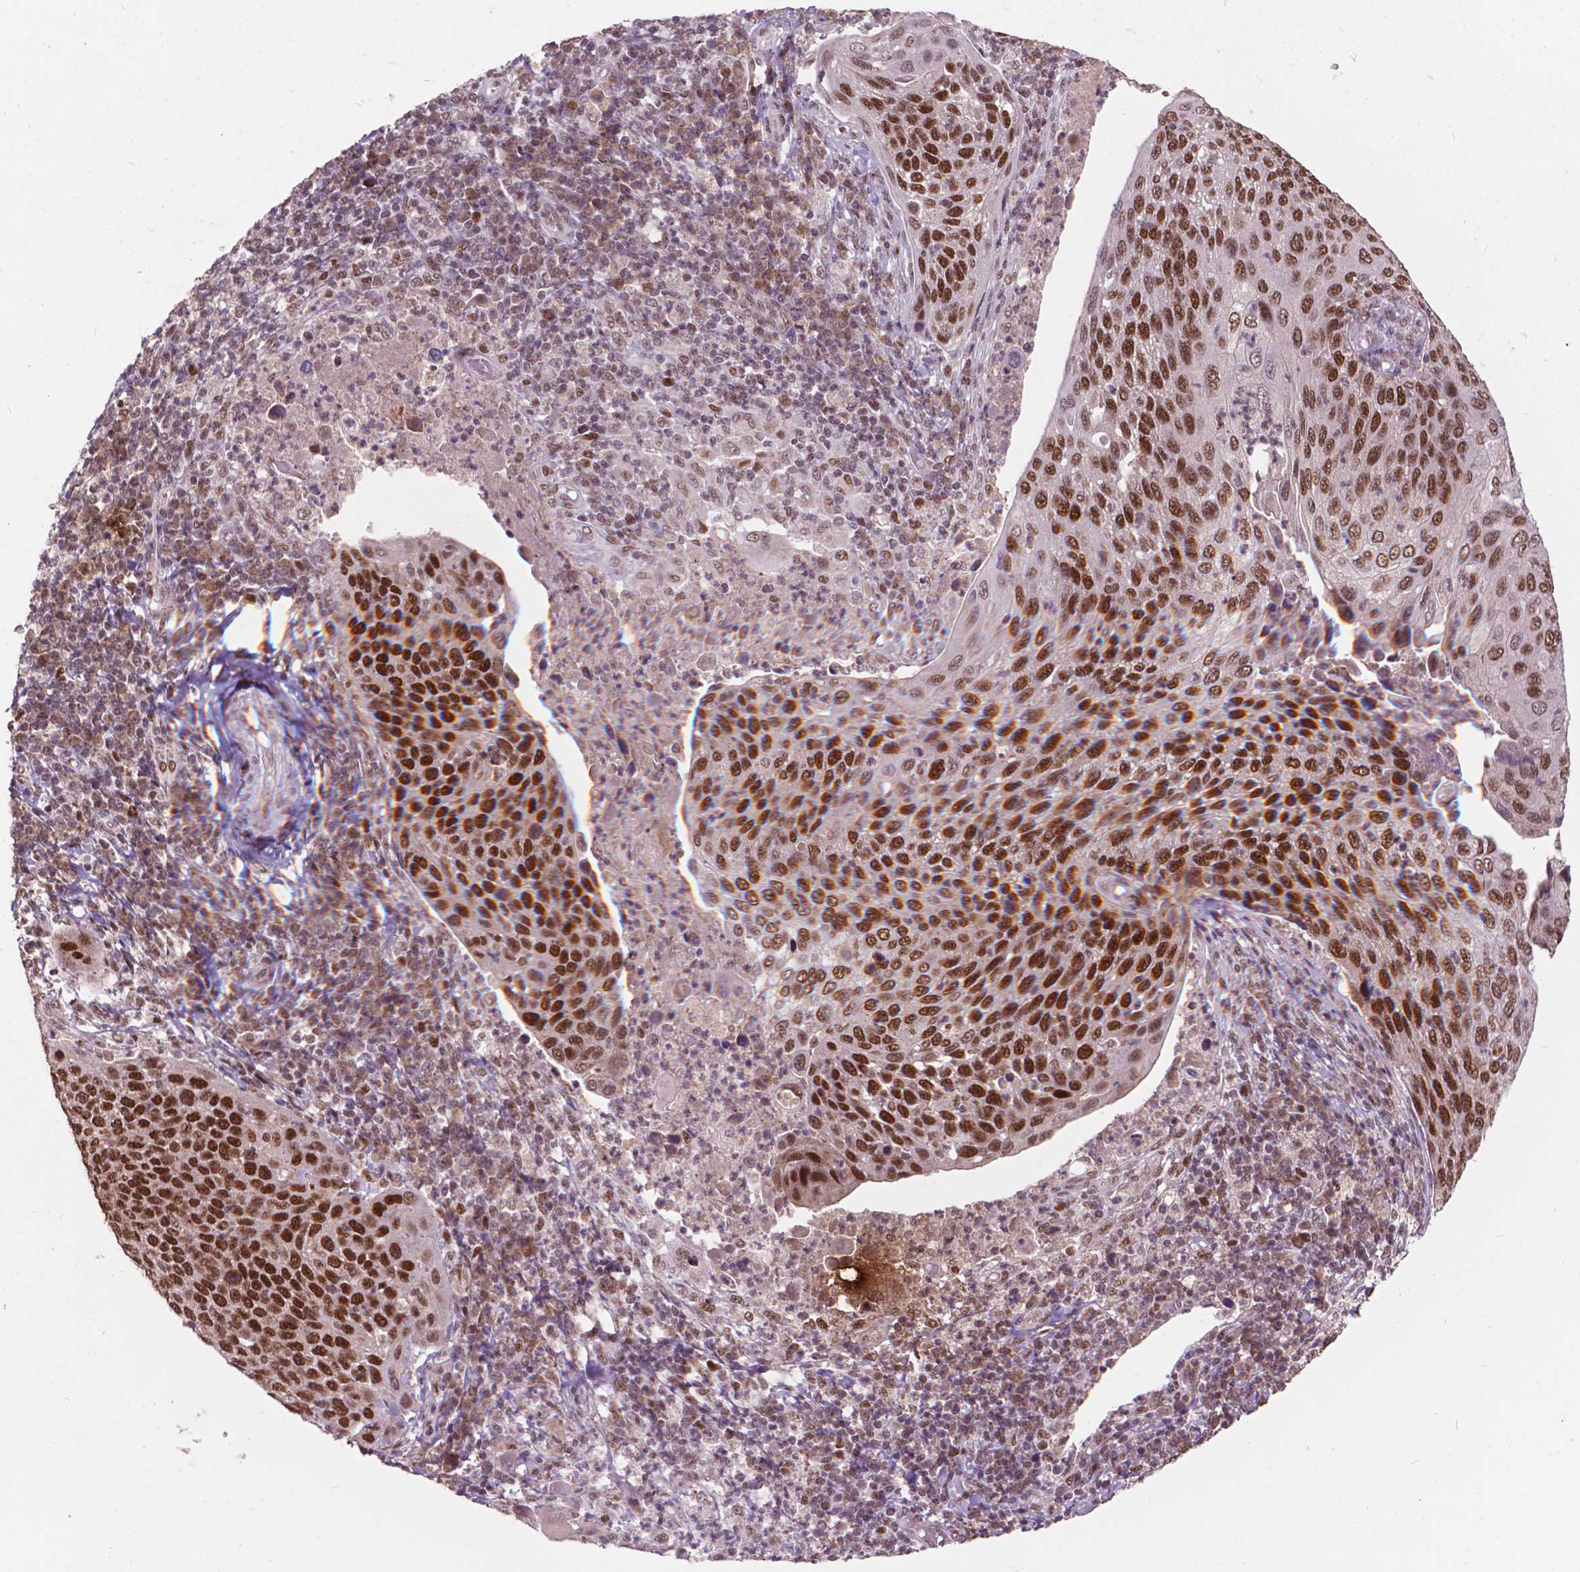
{"staining": {"intensity": "strong", "quantity": ">75%", "location": "nuclear"}, "tissue": "cervical cancer", "cell_type": "Tumor cells", "image_type": "cancer", "snomed": [{"axis": "morphology", "description": "Squamous cell carcinoma, NOS"}, {"axis": "topography", "description": "Cervix"}], "caption": "Tumor cells reveal strong nuclear expression in about >75% of cells in cervical cancer (squamous cell carcinoma).", "gene": "MSH2", "patient": {"sex": "female", "age": 54}}